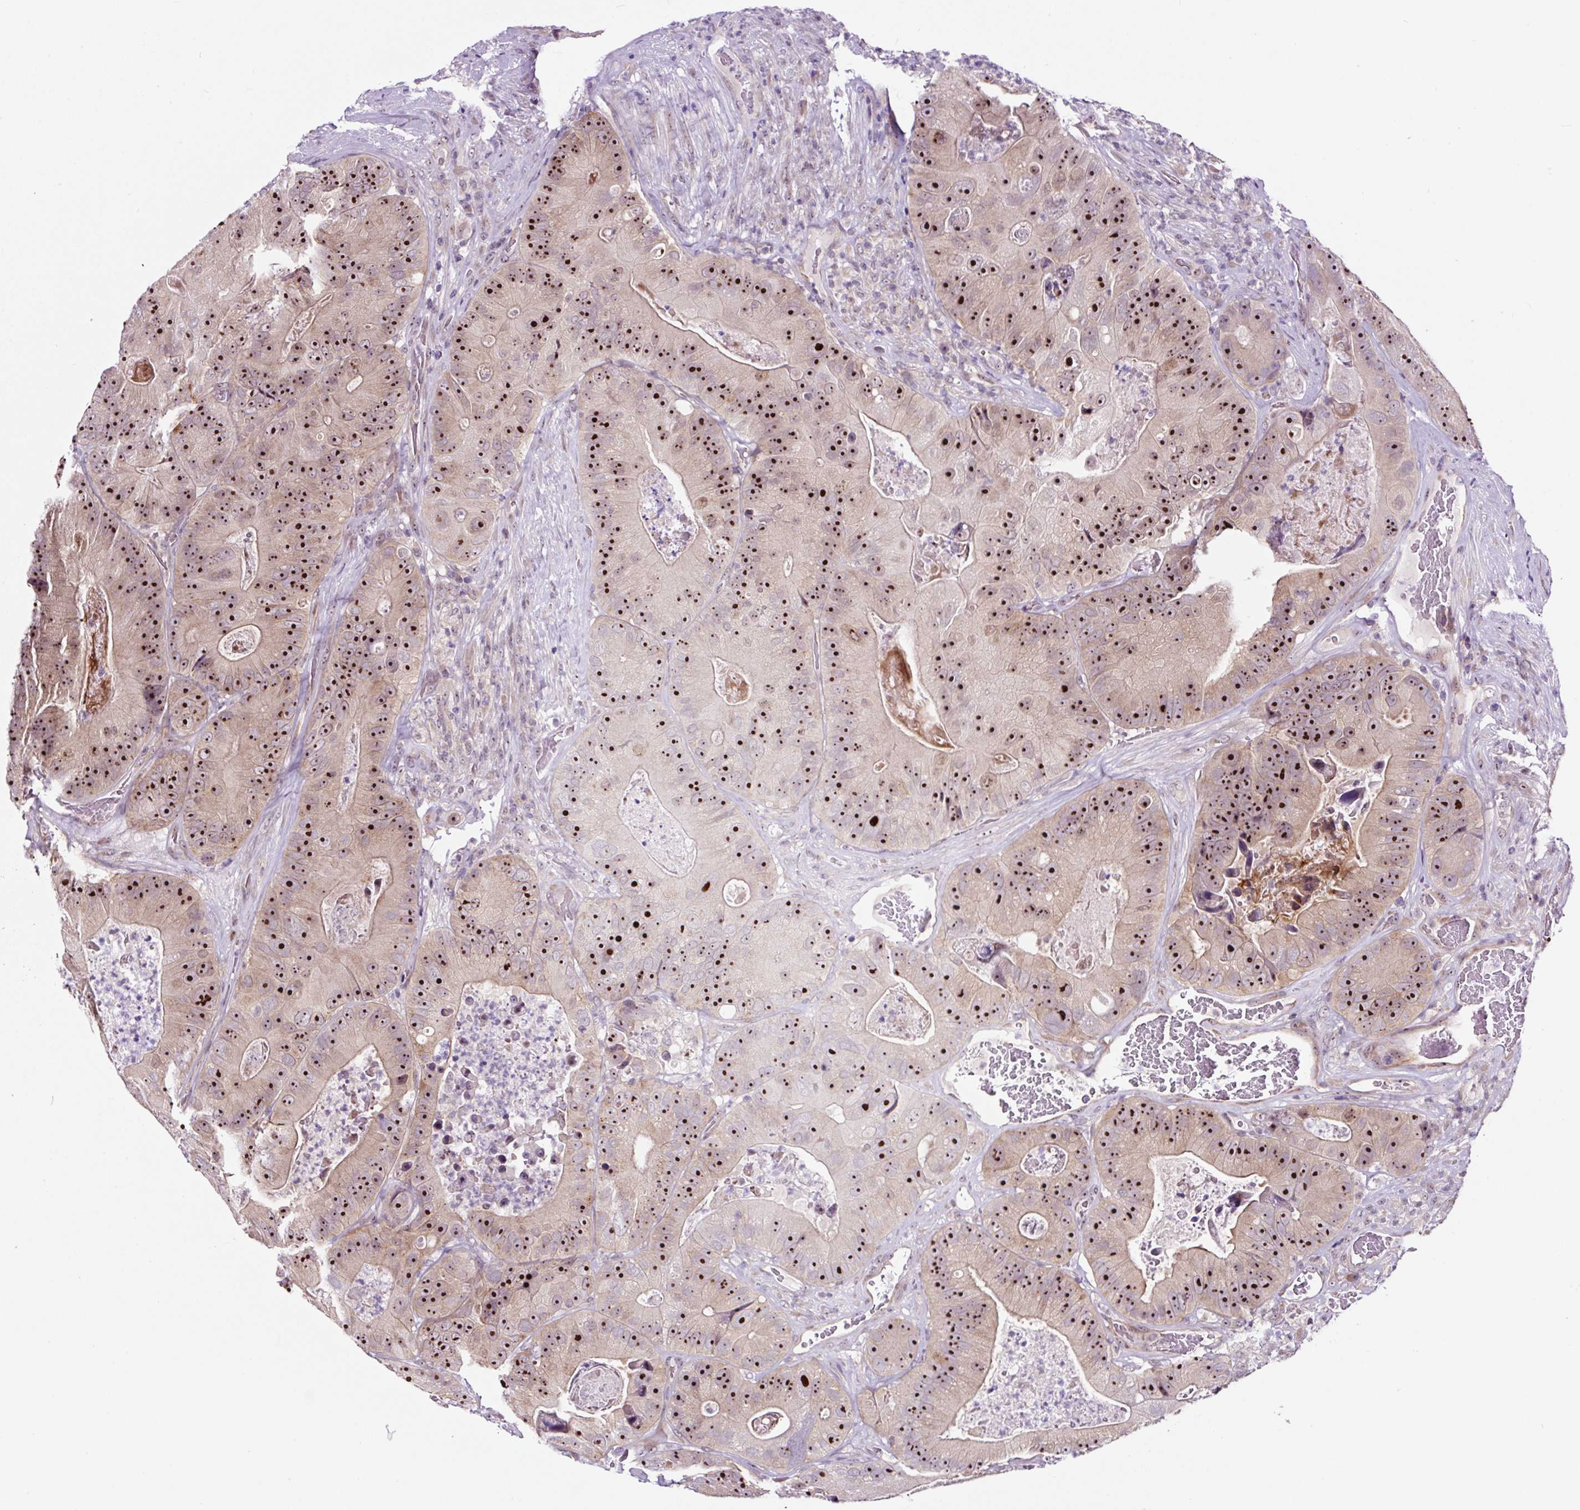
{"staining": {"intensity": "strong", "quantity": ">75%", "location": "nuclear"}, "tissue": "colorectal cancer", "cell_type": "Tumor cells", "image_type": "cancer", "snomed": [{"axis": "morphology", "description": "Adenocarcinoma, NOS"}, {"axis": "topography", "description": "Colon"}], "caption": "High-magnification brightfield microscopy of colorectal cancer (adenocarcinoma) stained with DAB (3,3'-diaminobenzidine) (brown) and counterstained with hematoxylin (blue). tumor cells exhibit strong nuclear expression is seen in about>75% of cells. (Stains: DAB in brown, nuclei in blue, Microscopy: brightfield microscopy at high magnification).", "gene": "NOM1", "patient": {"sex": "female", "age": 86}}